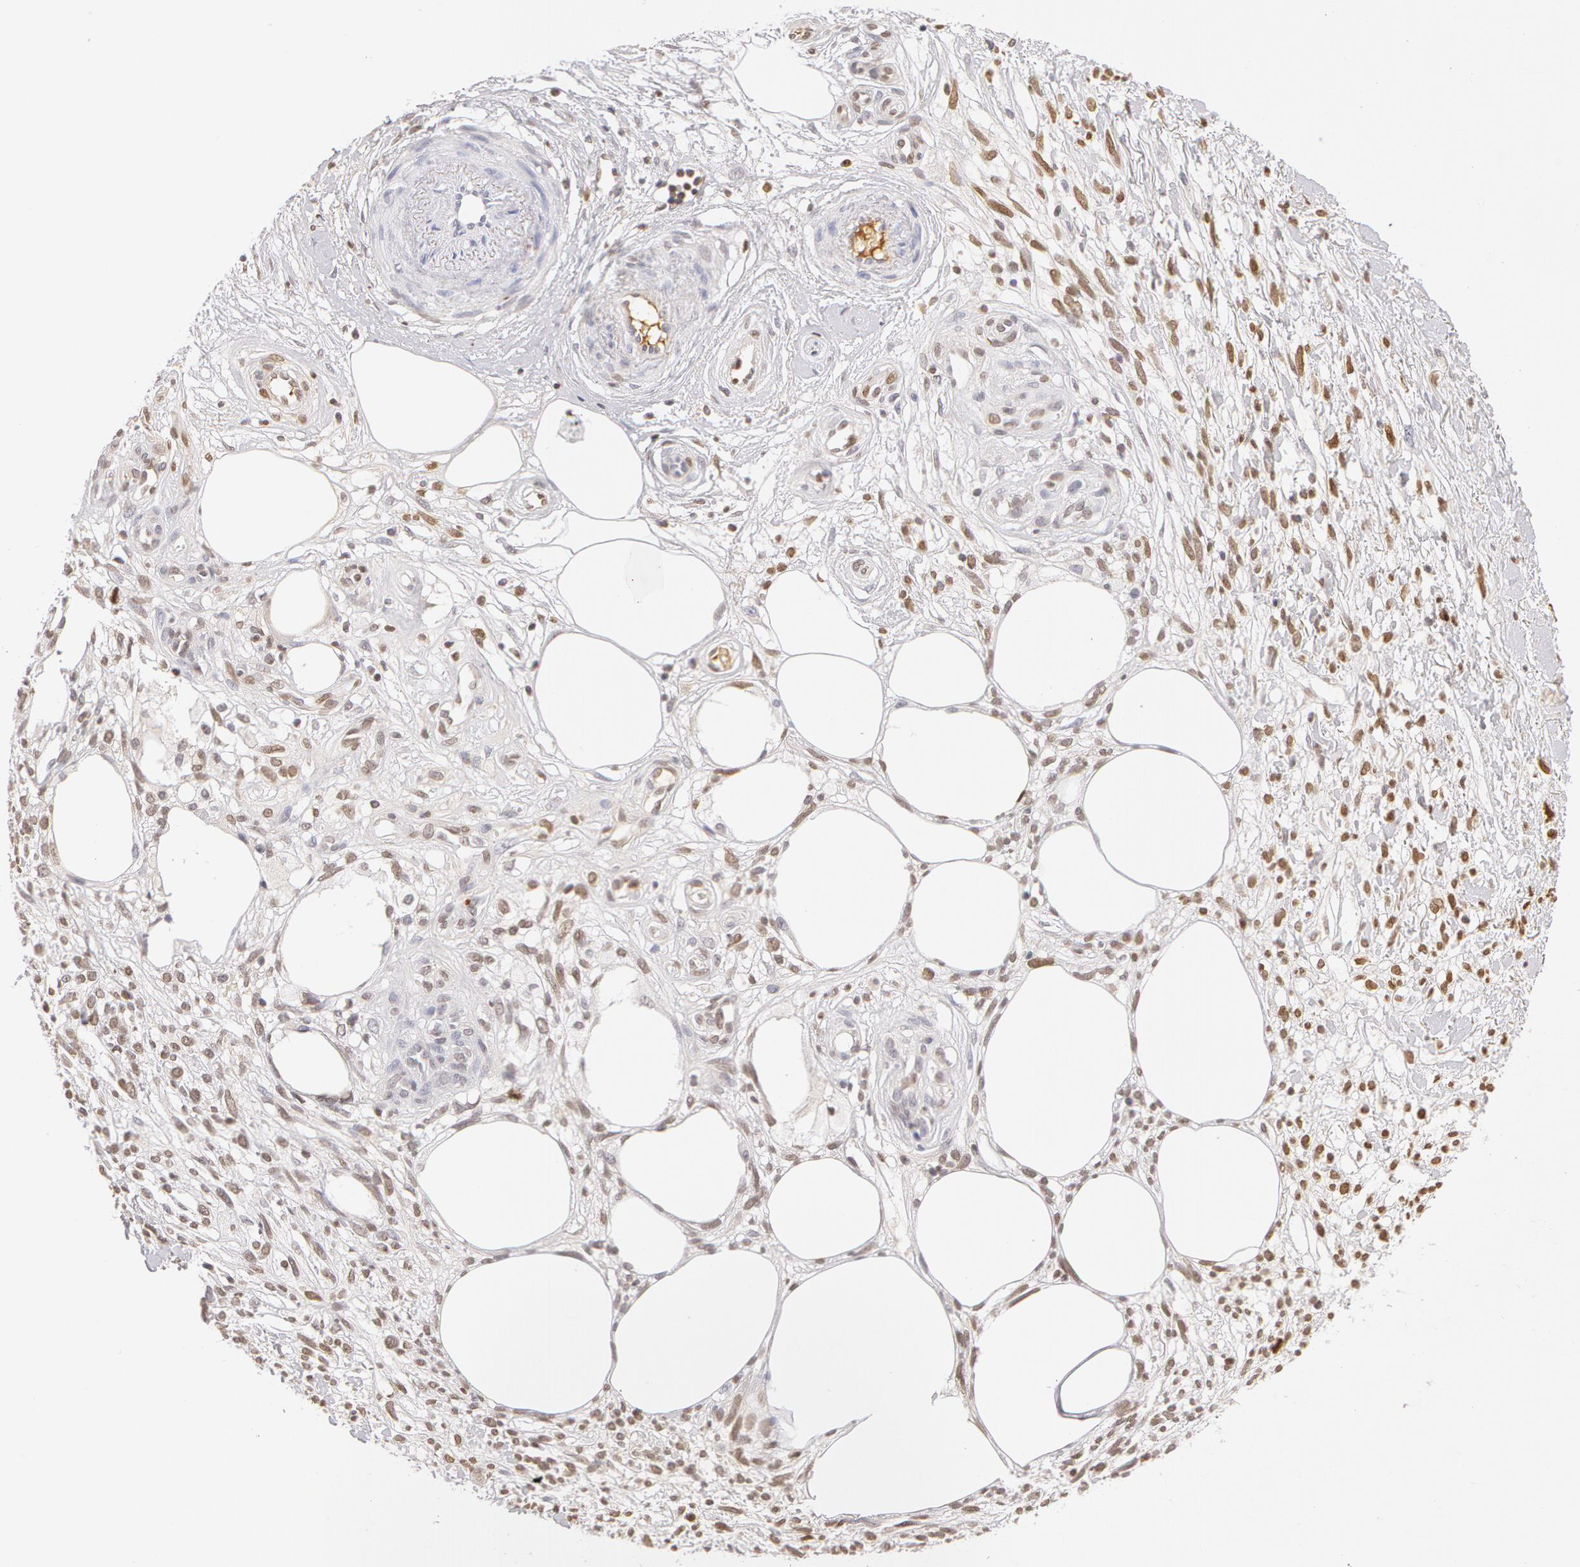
{"staining": {"intensity": "weak", "quantity": "25%-75%", "location": "nuclear"}, "tissue": "melanoma", "cell_type": "Tumor cells", "image_type": "cancer", "snomed": [{"axis": "morphology", "description": "Malignant melanoma, NOS"}, {"axis": "topography", "description": "Skin"}], "caption": "Weak nuclear protein positivity is identified in about 25%-75% of tumor cells in melanoma.", "gene": "AHSG", "patient": {"sex": "female", "age": 85}}